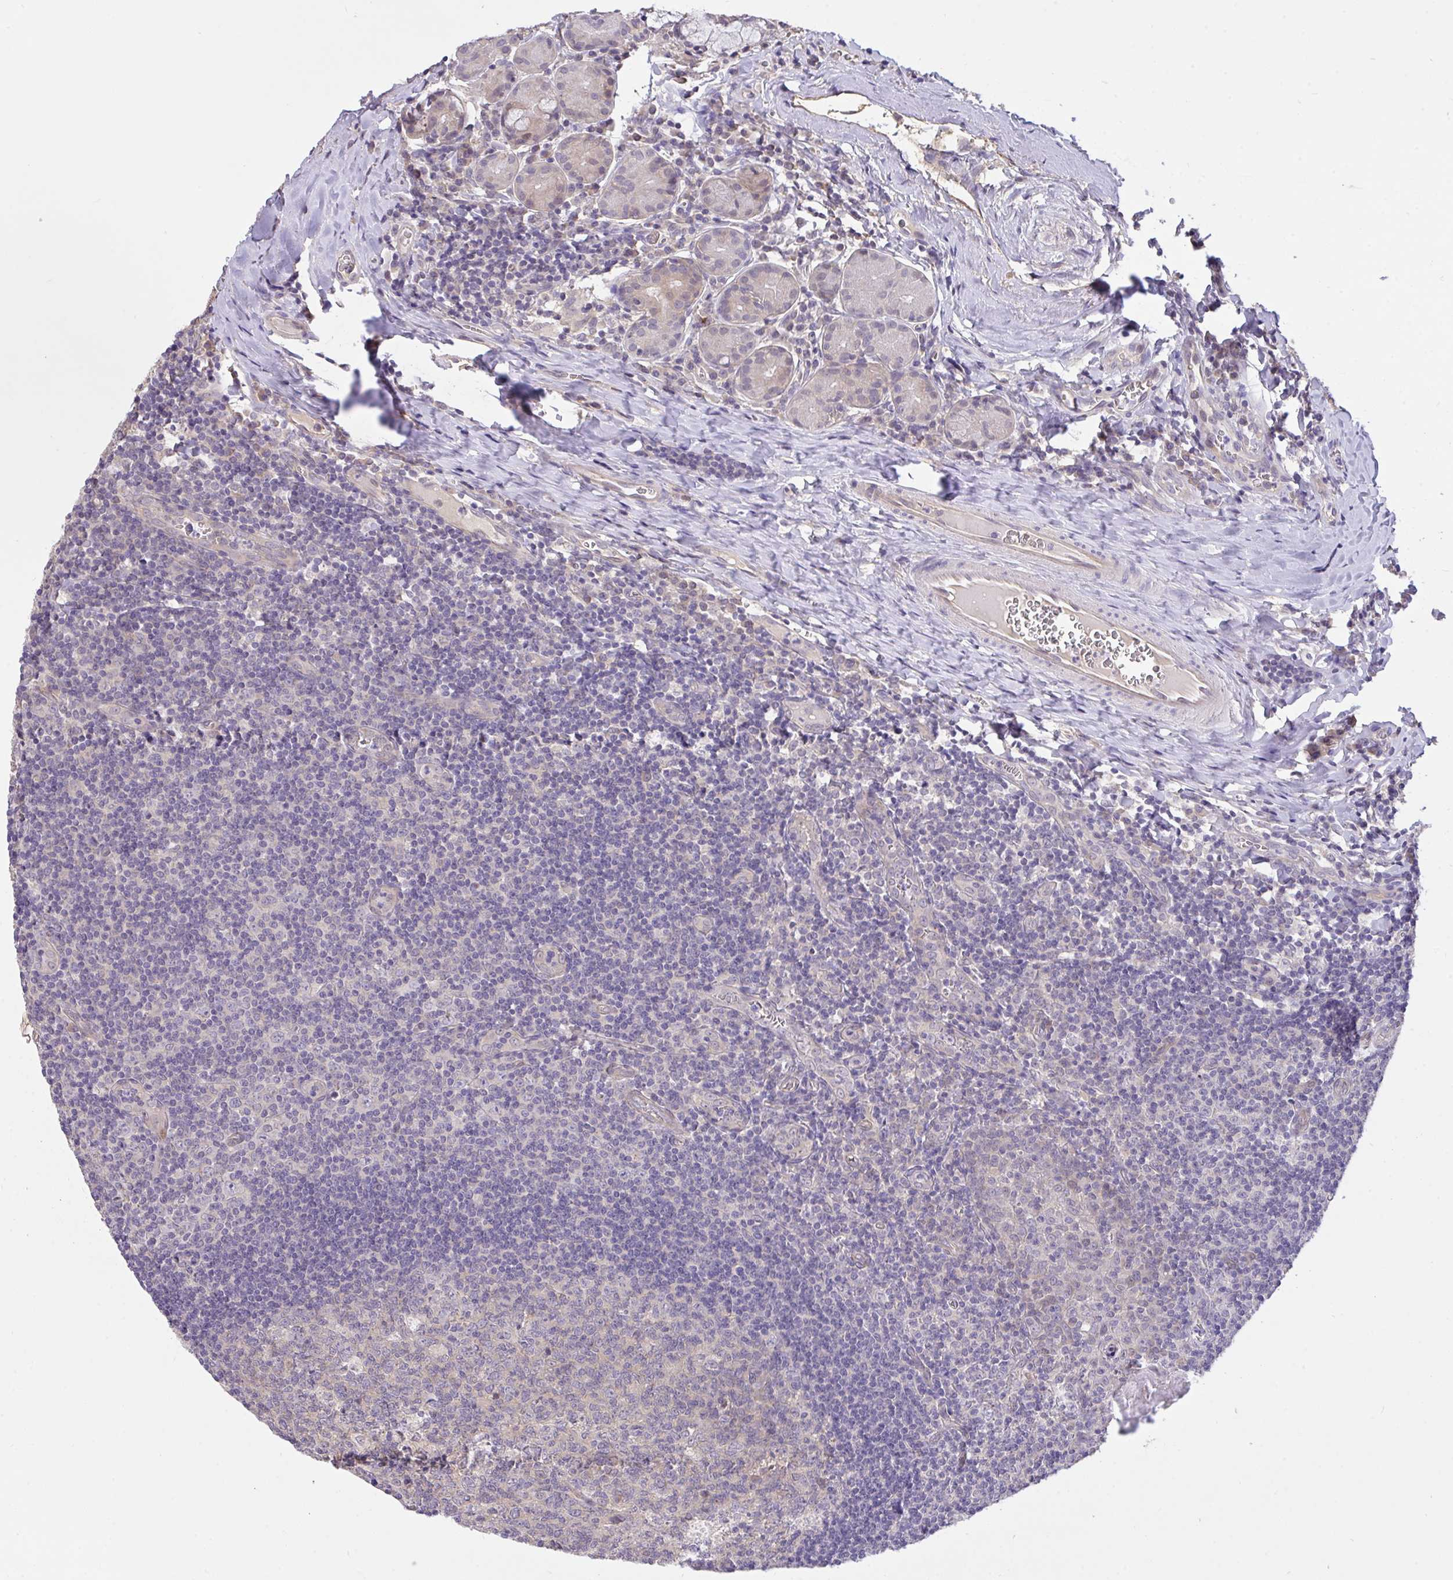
{"staining": {"intensity": "negative", "quantity": "none", "location": "none"}, "tissue": "tonsil", "cell_type": "Germinal center cells", "image_type": "normal", "snomed": [{"axis": "morphology", "description": "Normal tissue, NOS"}, {"axis": "morphology", "description": "Inflammation, NOS"}, {"axis": "topography", "description": "Tonsil"}], "caption": "This micrograph is of unremarkable tonsil stained with IHC to label a protein in brown with the nuclei are counter-stained blue. There is no expression in germinal center cells.", "gene": "C19orf54", "patient": {"sex": "female", "age": 31}}